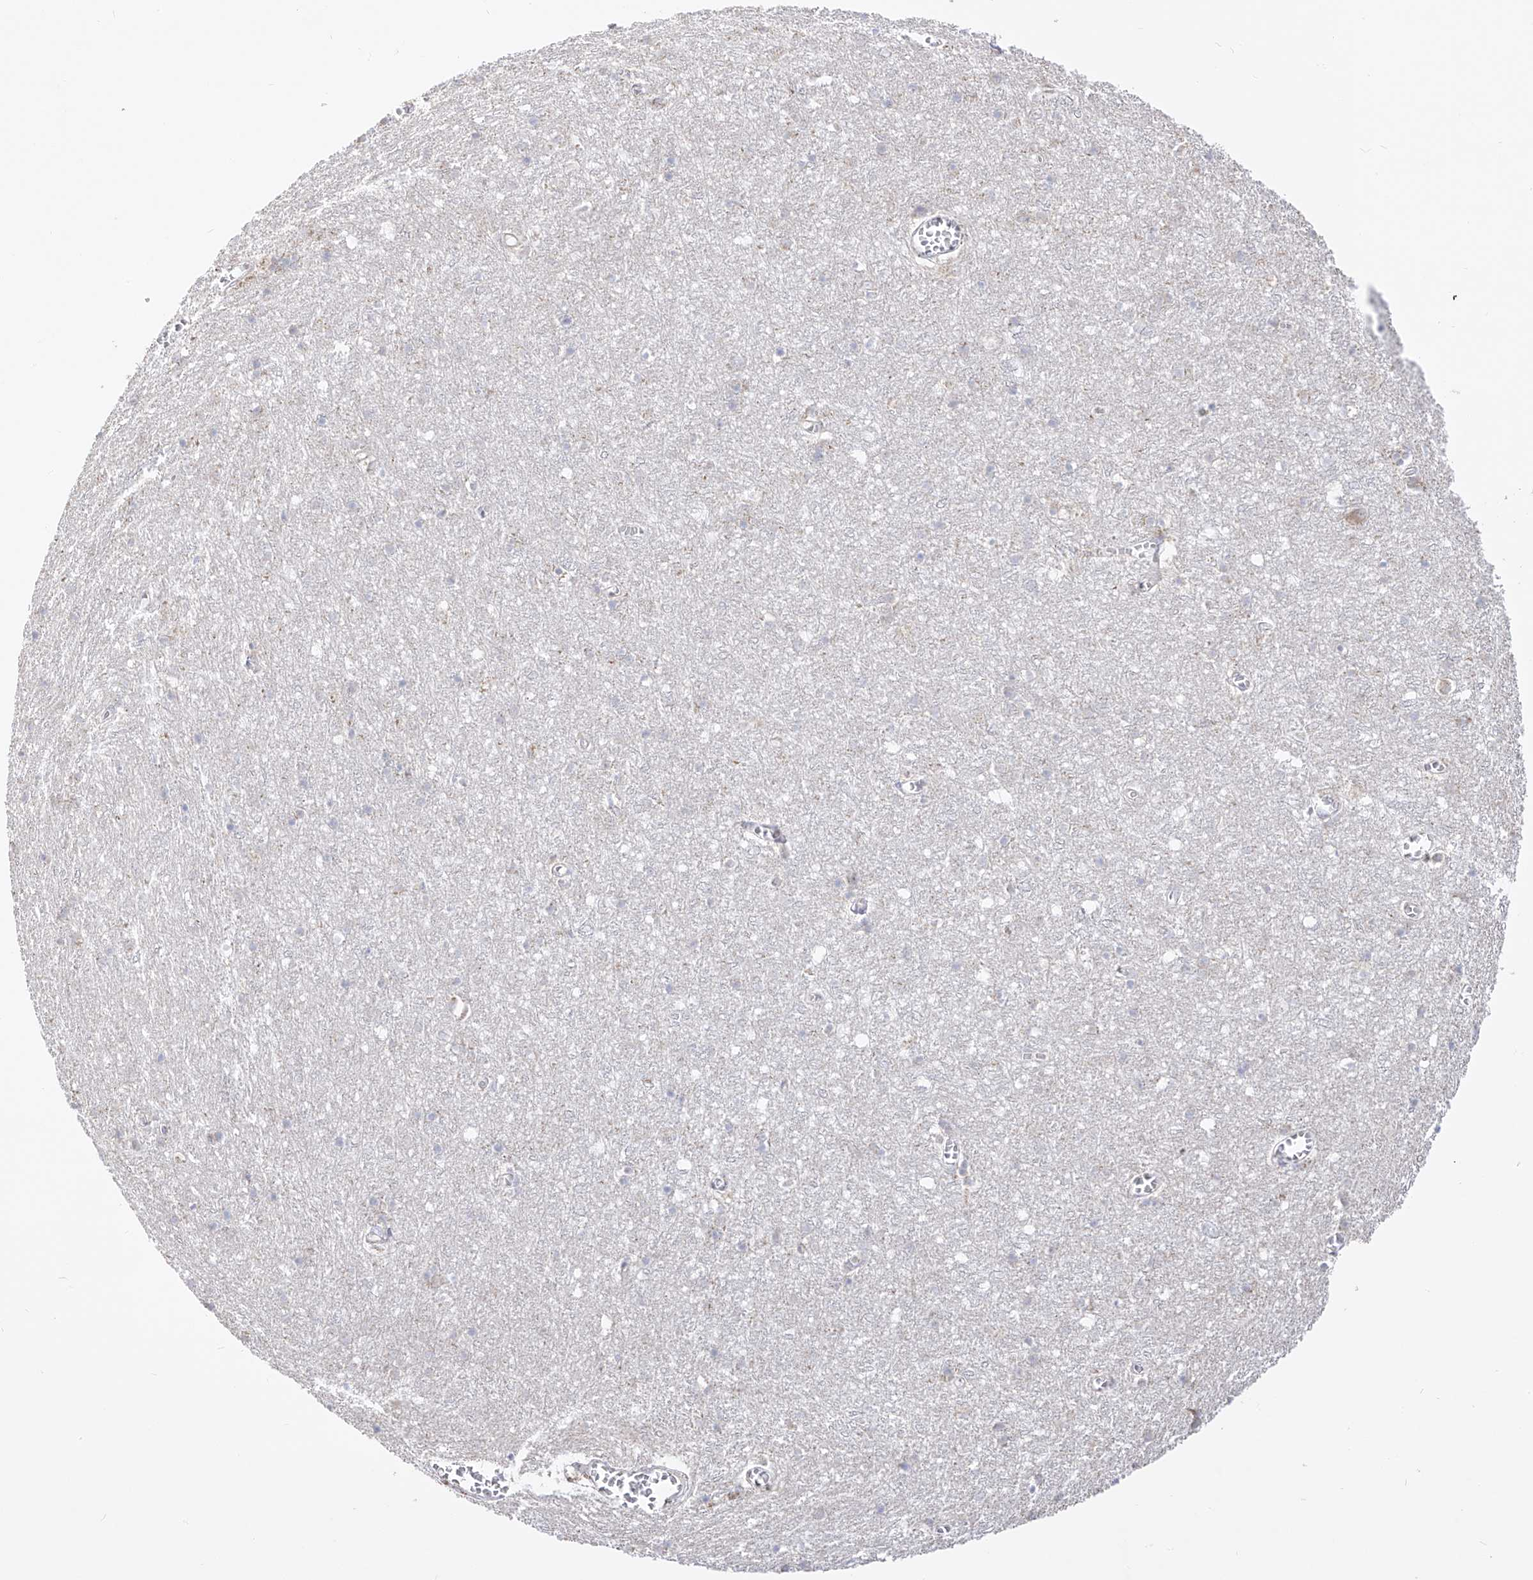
{"staining": {"intensity": "negative", "quantity": "none", "location": "none"}, "tissue": "cerebral cortex", "cell_type": "Endothelial cells", "image_type": "normal", "snomed": [{"axis": "morphology", "description": "Normal tissue, NOS"}, {"axis": "topography", "description": "Cerebral cortex"}], "caption": "Protein analysis of normal cerebral cortex demonstrates no significant expression in endothelial cells. The staining is performed using DAB (3,3'-diaminobenzidine) brown chromogen with nuclei counter-stained in using hematoxylin.", "gene": "RCHY1", "patient": {"sex": "female", "age": 64}}